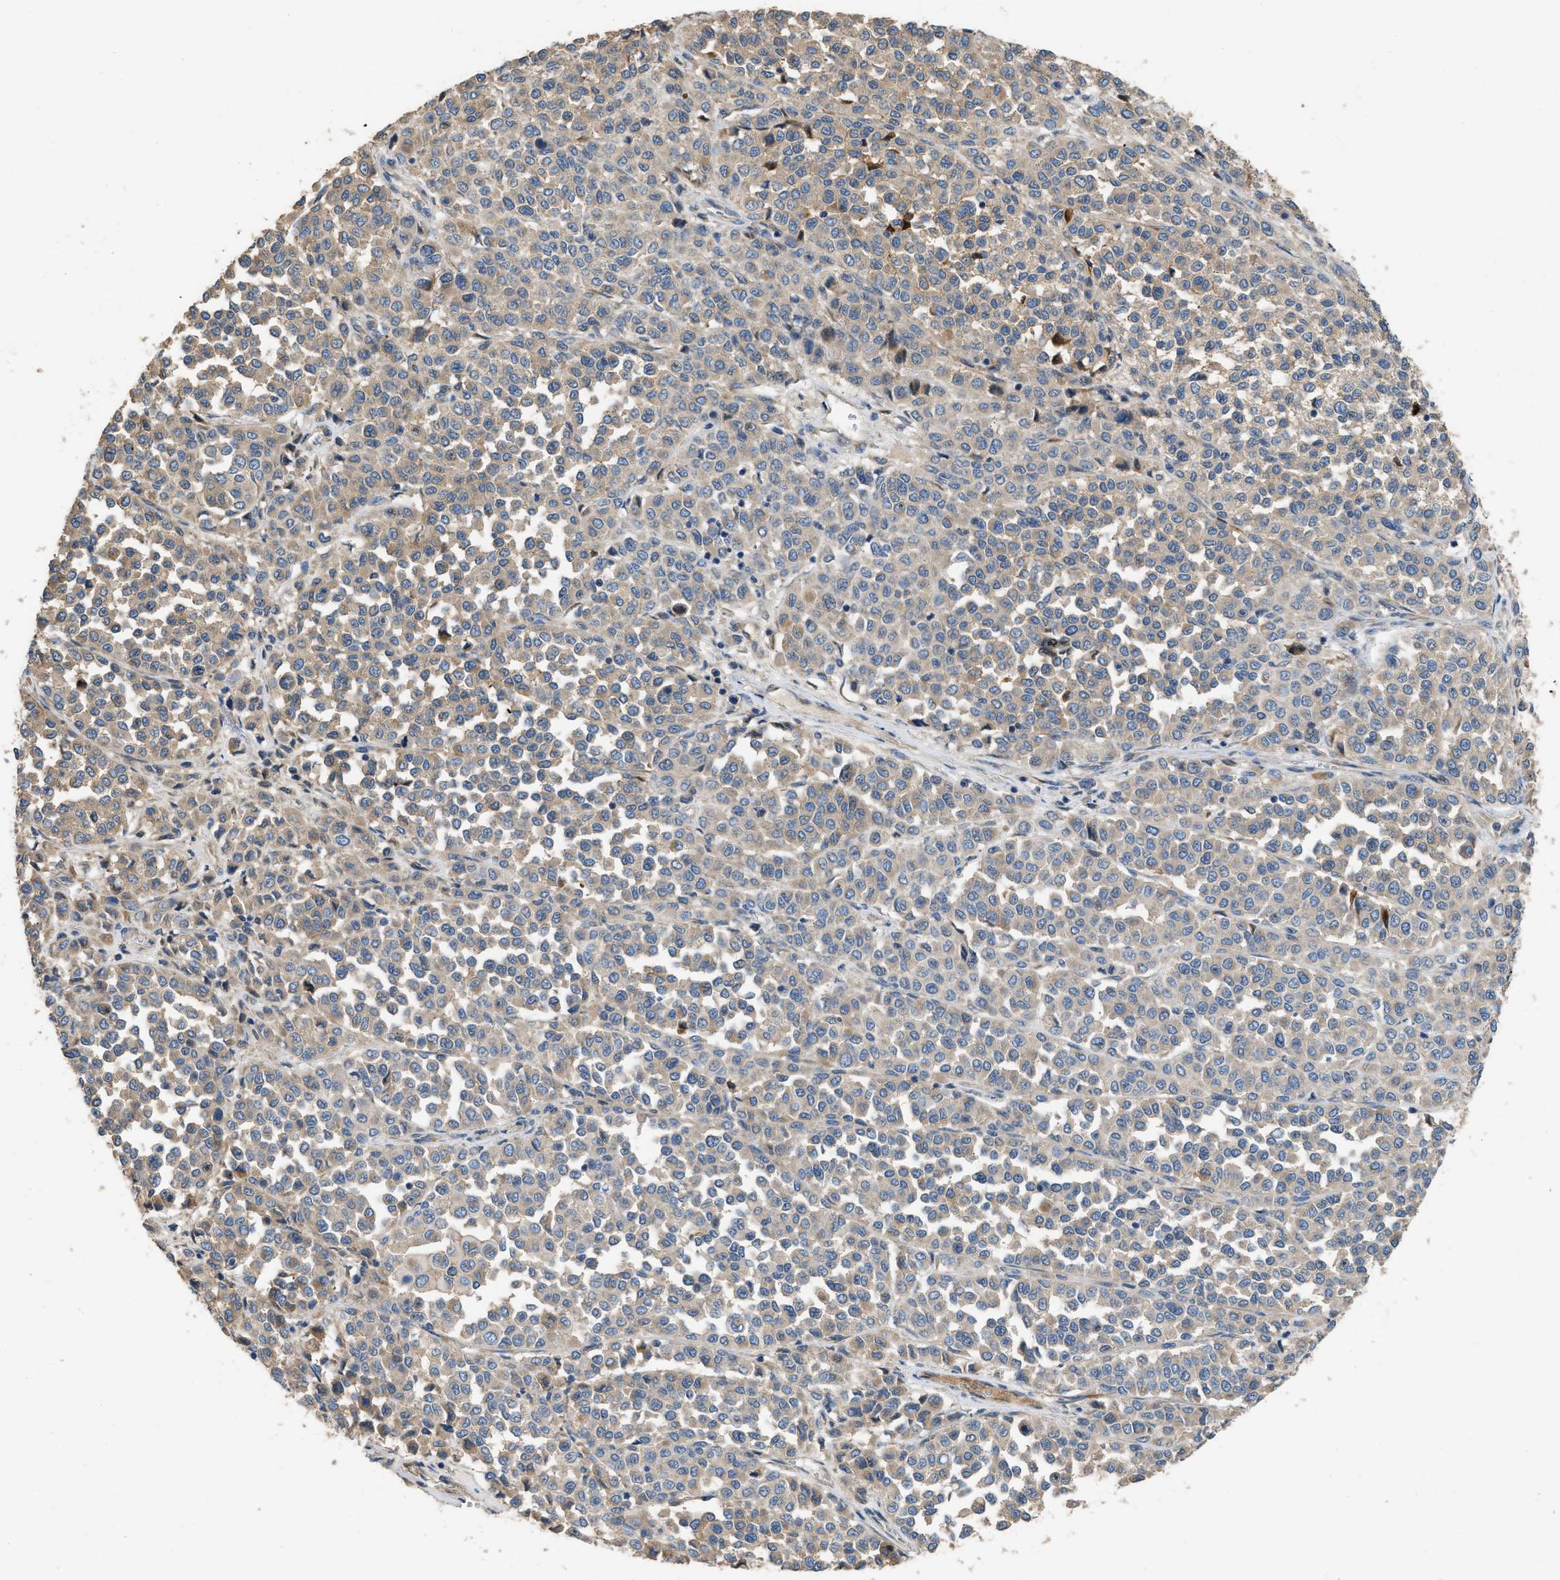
{"staining": {"intensity": "weak", "quantity": ">75%", "location": "cytoplasmic/membranous"}, "tissue": "melanoma", "cell_type": "Tumor cells", "image_type": "cancer", "snomed": [{"axis": "morphology", "description": "Malignant melanoma, Metastatic site"}, {"axis": "topography", "description": "Pancreas"}], "caption": "Melanoma stained with a brown dye displays weak cytoplasmic/membranous positive expression in about >75% of tumor cells.", "gene": "TMEM150A", "patient": {"sex": "female", "age": 30}}